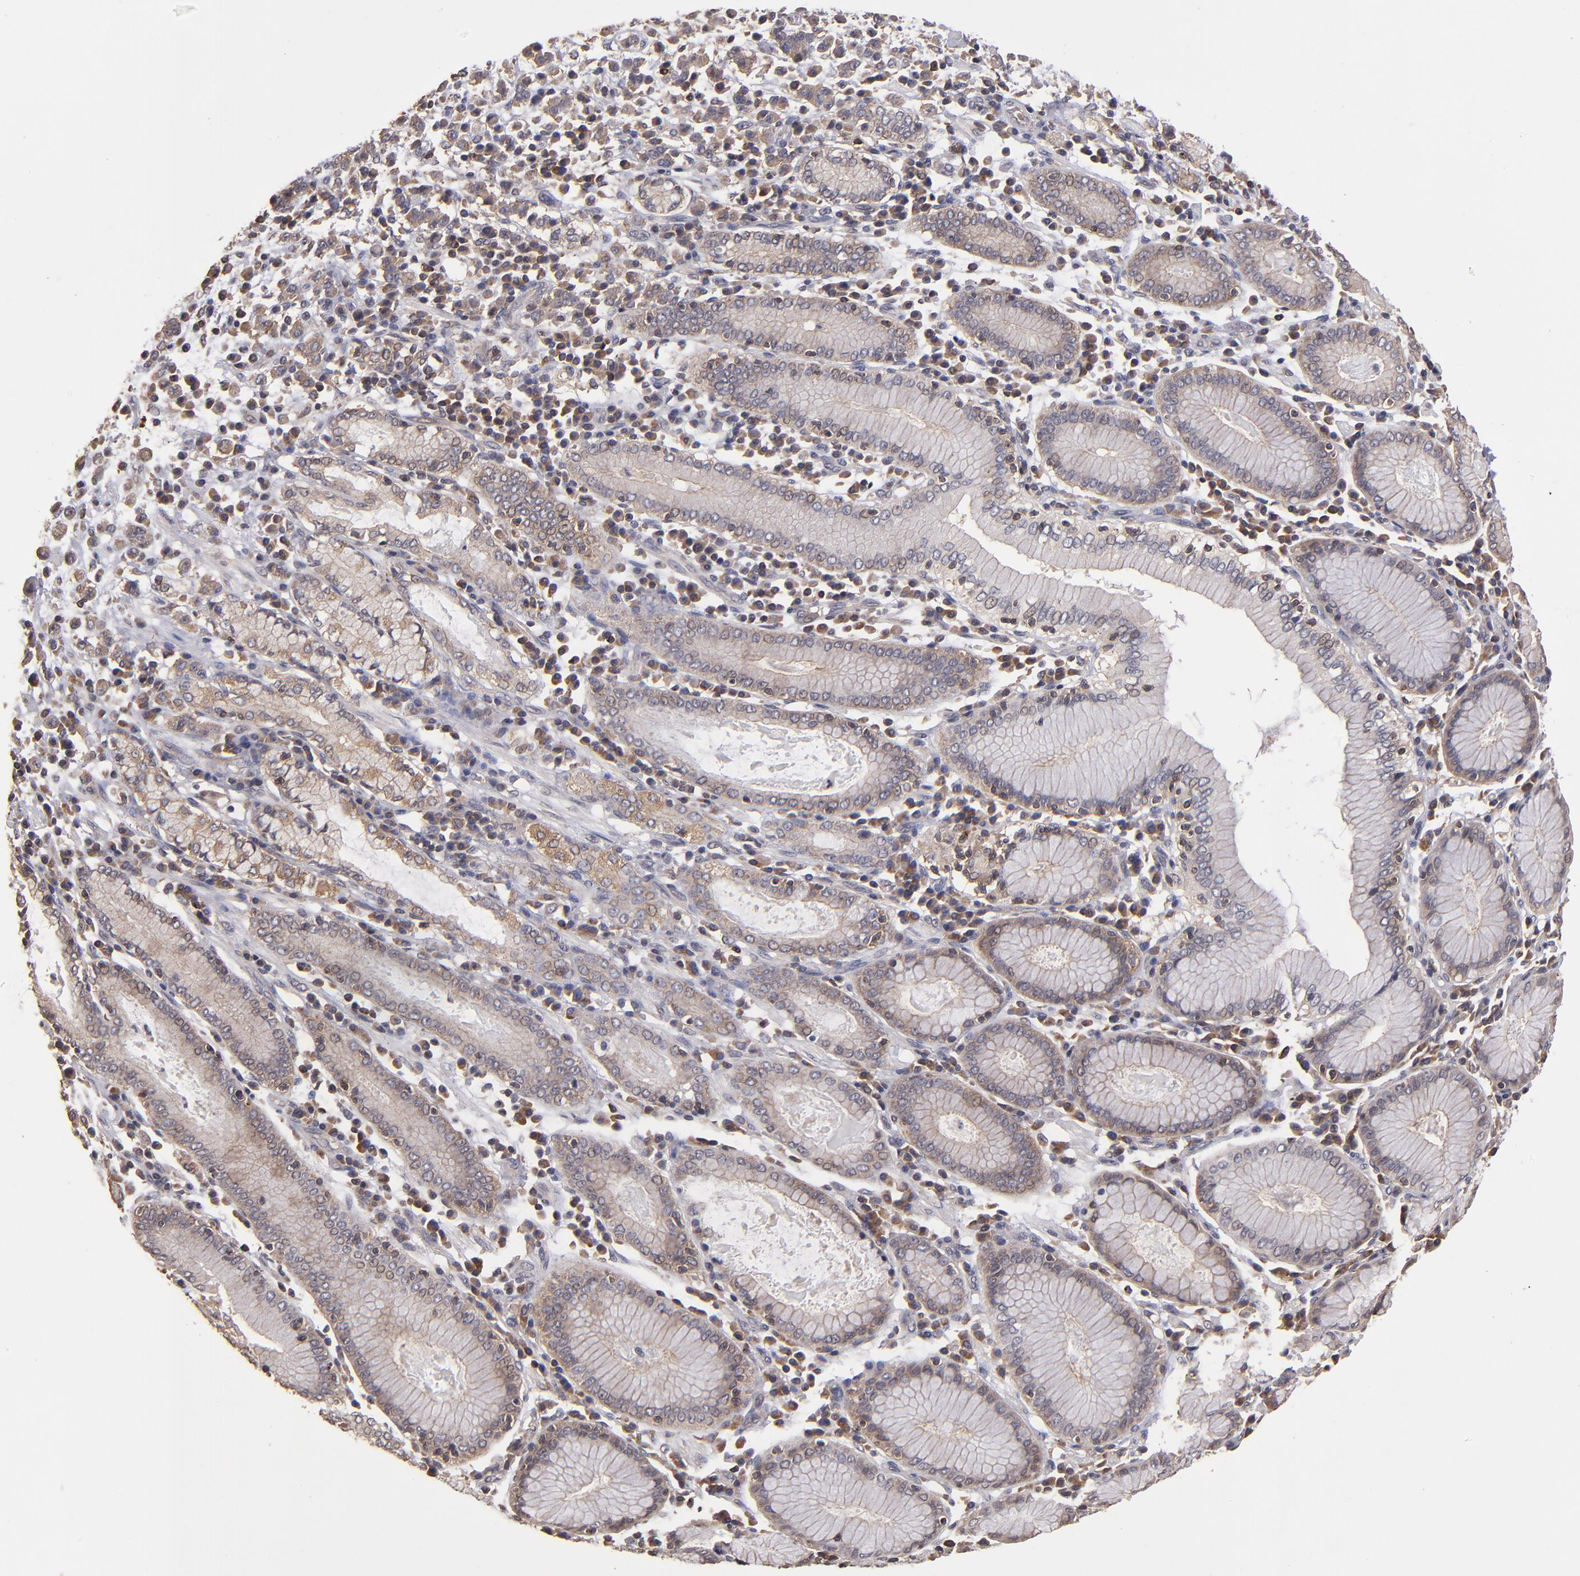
{"staining": {"intensity": "weak", "quantity": "25%-75%", "location": "cytoplasmic/membranous"}, "tissue": "stomach cancer", "cell_type": "Tumor cells", "image_type": "cancer", "snomed": [{"axis": "morphology", "description": "Adenocarcinoma, NOS"}, {"axis": "topography", "description": "Stomach, lower"}], "caption": "Stomach cancer (adenocarcinoma) stained with a protein marker reveals weak staining in tumor cells.", "gene": "NF2", "patient": {"sex": "male", "age": 88}}